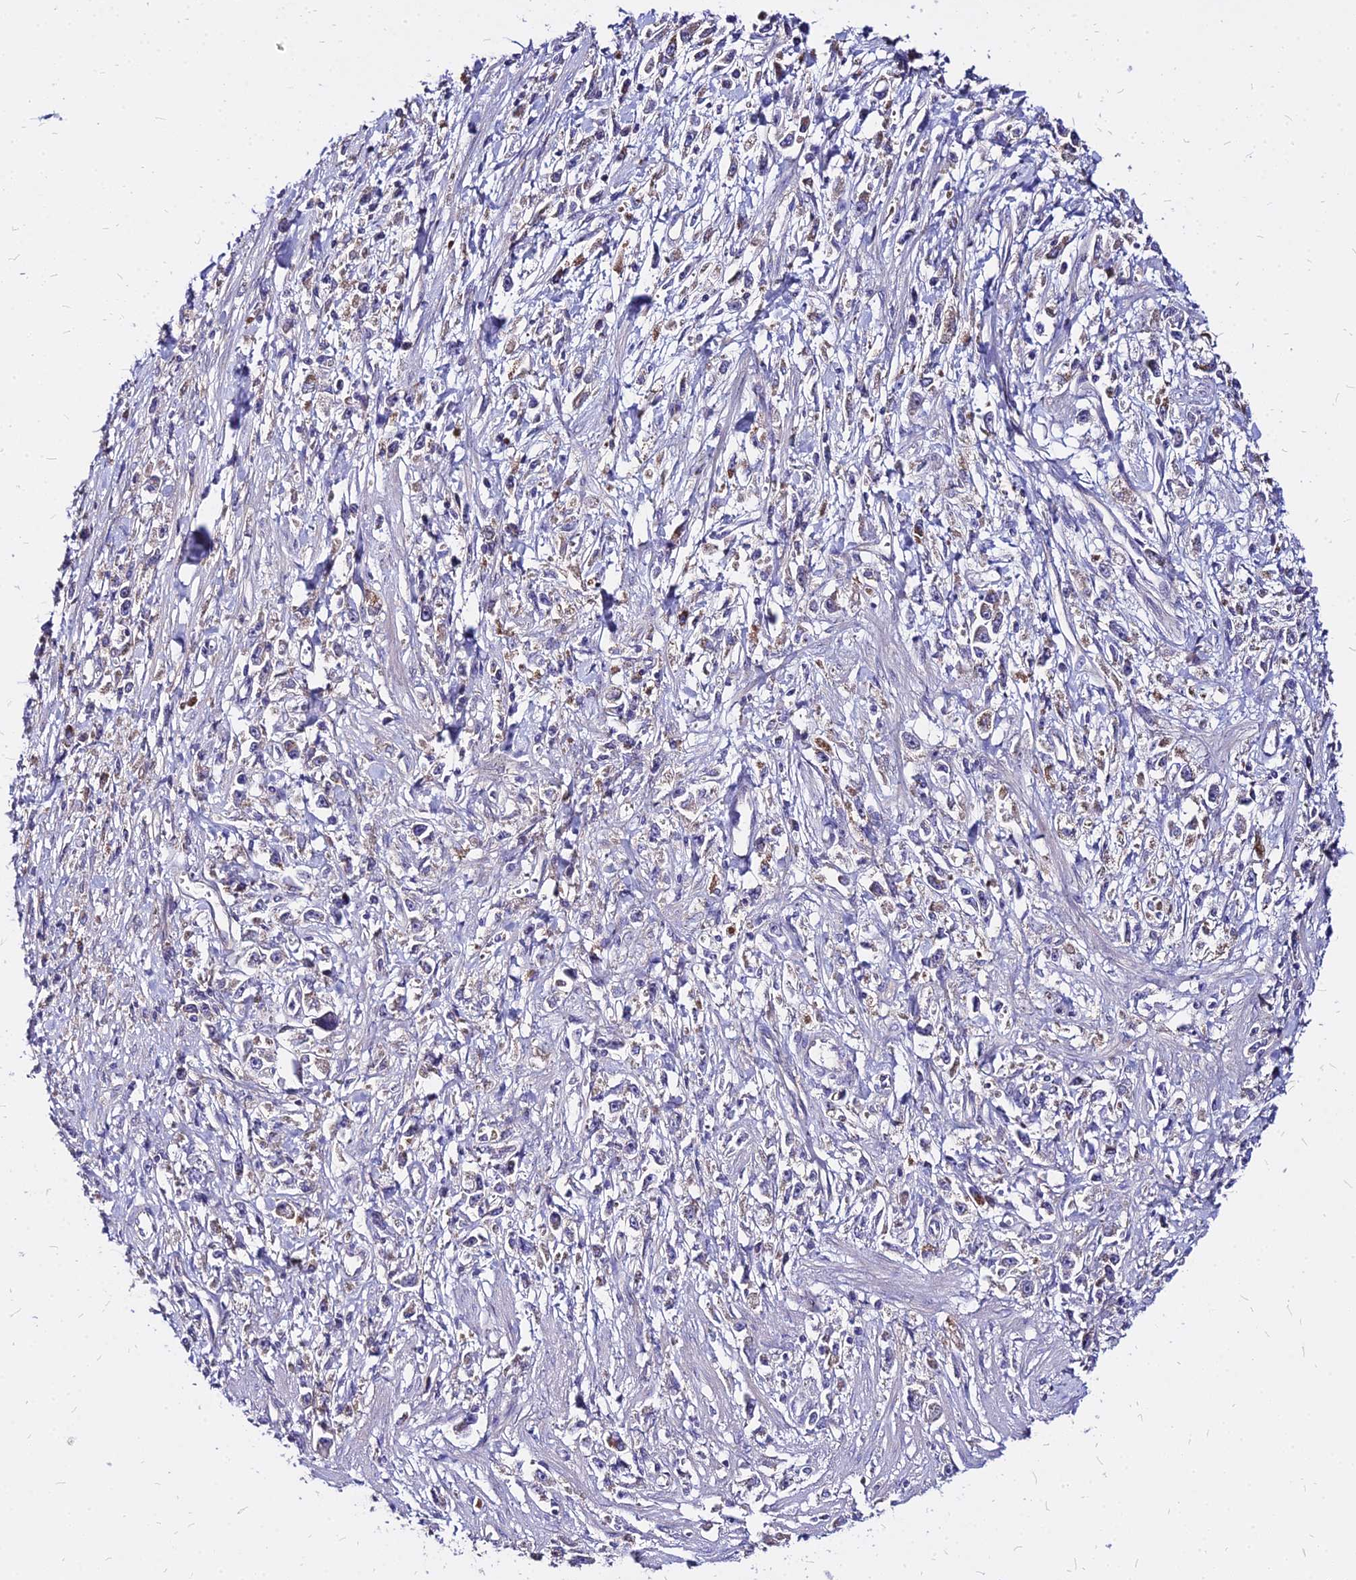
{"staining": {"intensity": "moderate", "quantity": "<25%", "location": "cytoplasmic/membranous"}, "tissue": "stomach cancer", "cell_type": "Tumor cells", "image_type": "cancer", "snomed": [{"axis": "morphology", "description": "Adenocarcinoma, NOS"}, {"axis": "topography", "description": "Stomach"}], "caption": "This image displays immunohistochemistry (IHC) staining of human adenocarcinoma (stomach), with low moderate cytoplasmic/membranous expression in about <25% of tumor cells.", "gene": "COMMD10", "patient": {"sex": "female", "age": 59}}